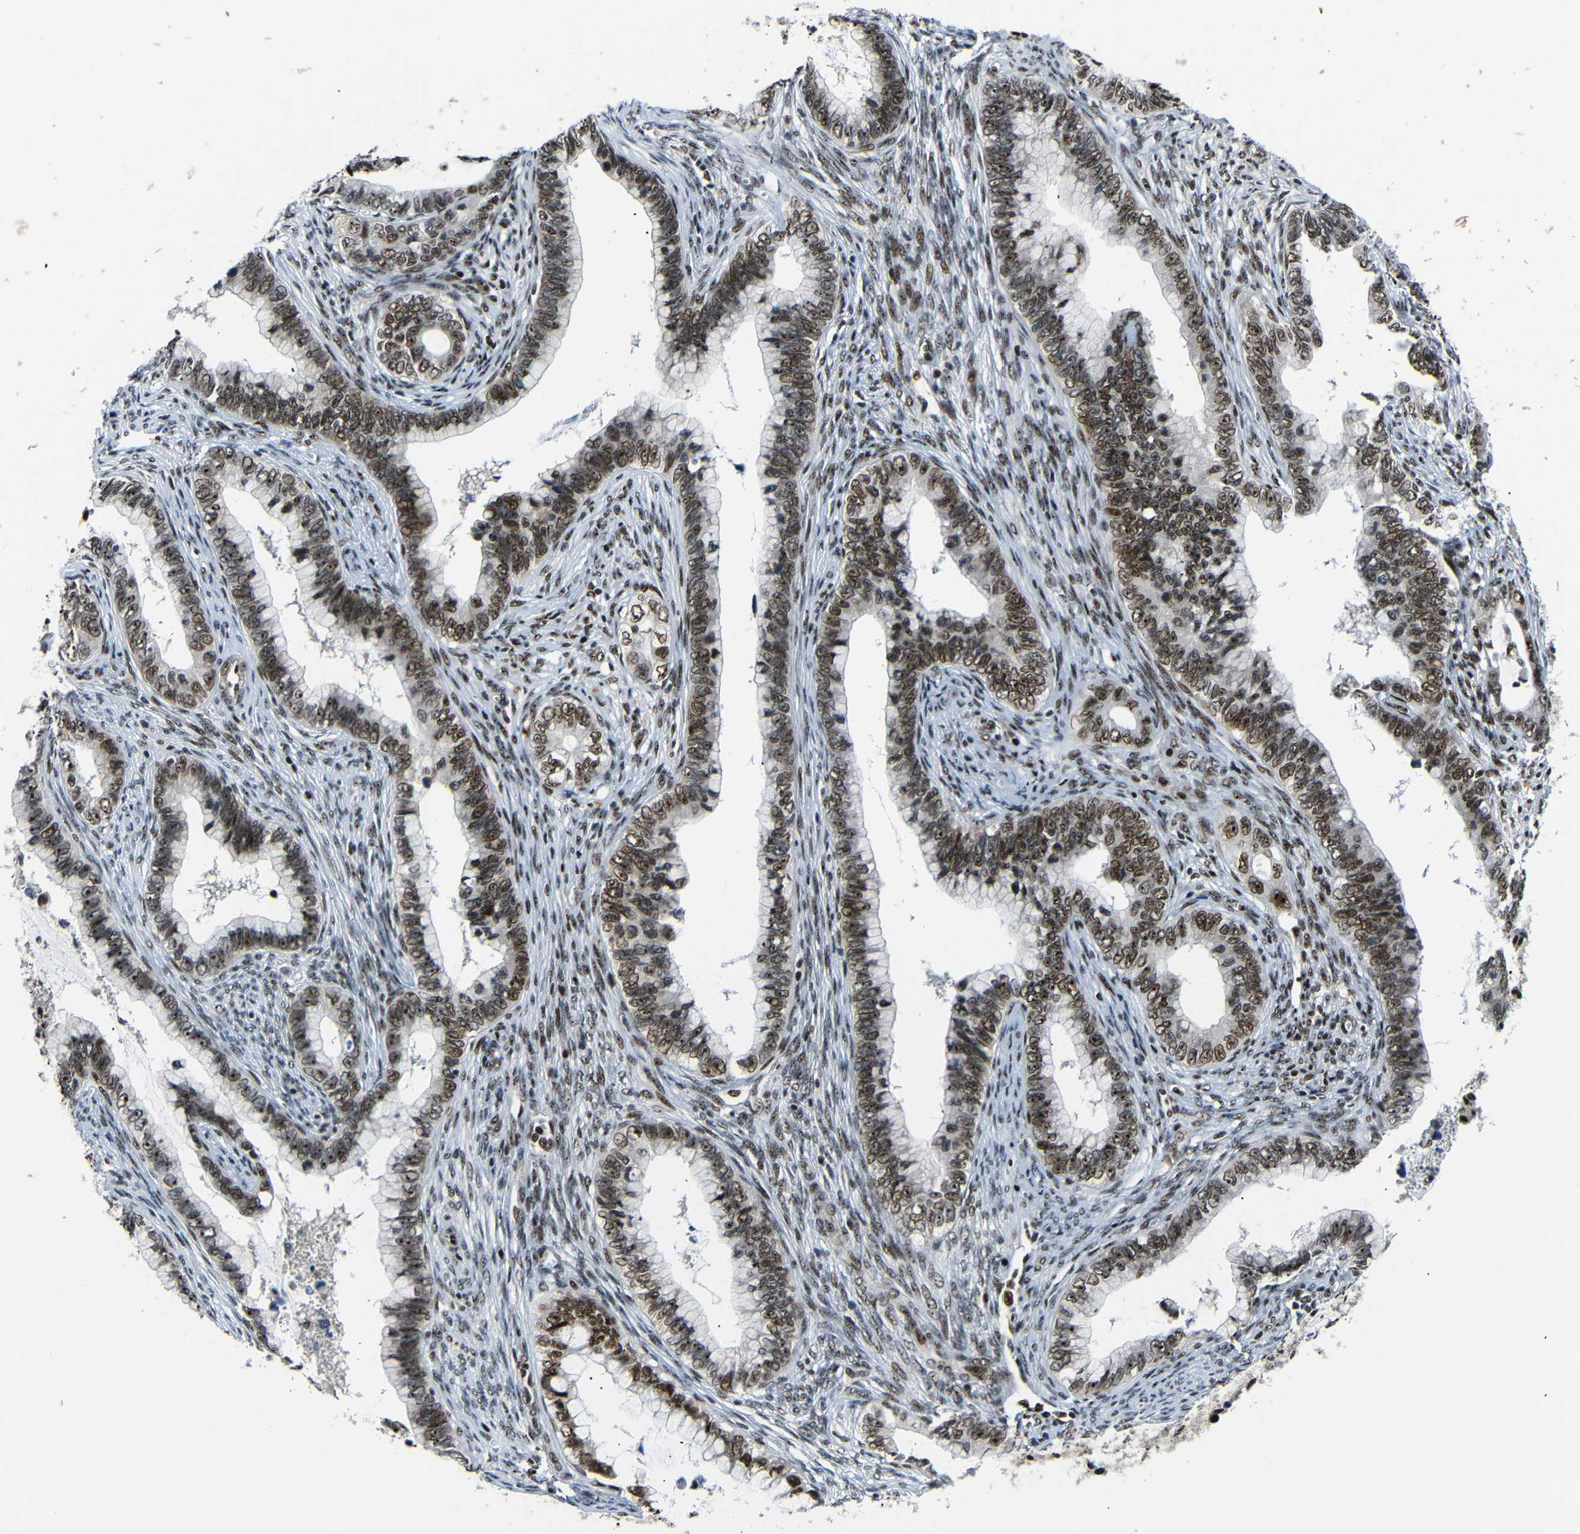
{"staining": {"intensity": "strong", "quantity": ">75%", "location": "nuclear"}, "tissue": "cervical cancer", "cell_type": "Tumor cells", "image_type": "cancer", "snomed": [{"axis": "morphology", "description": "Adenocarcinoma, NOS"}, {"axis": "topography", "description": "Cervix"}], "caption": "An immunohistochemistry (IHC) photomicrograph of tumor tissue is shown. Protein staining in brown highlights strong nuclear positivity in cervical adenocarcinoma within tumor cells.", "gene": "SETDB2", "patient": {"sex": "female", "age": 44}}